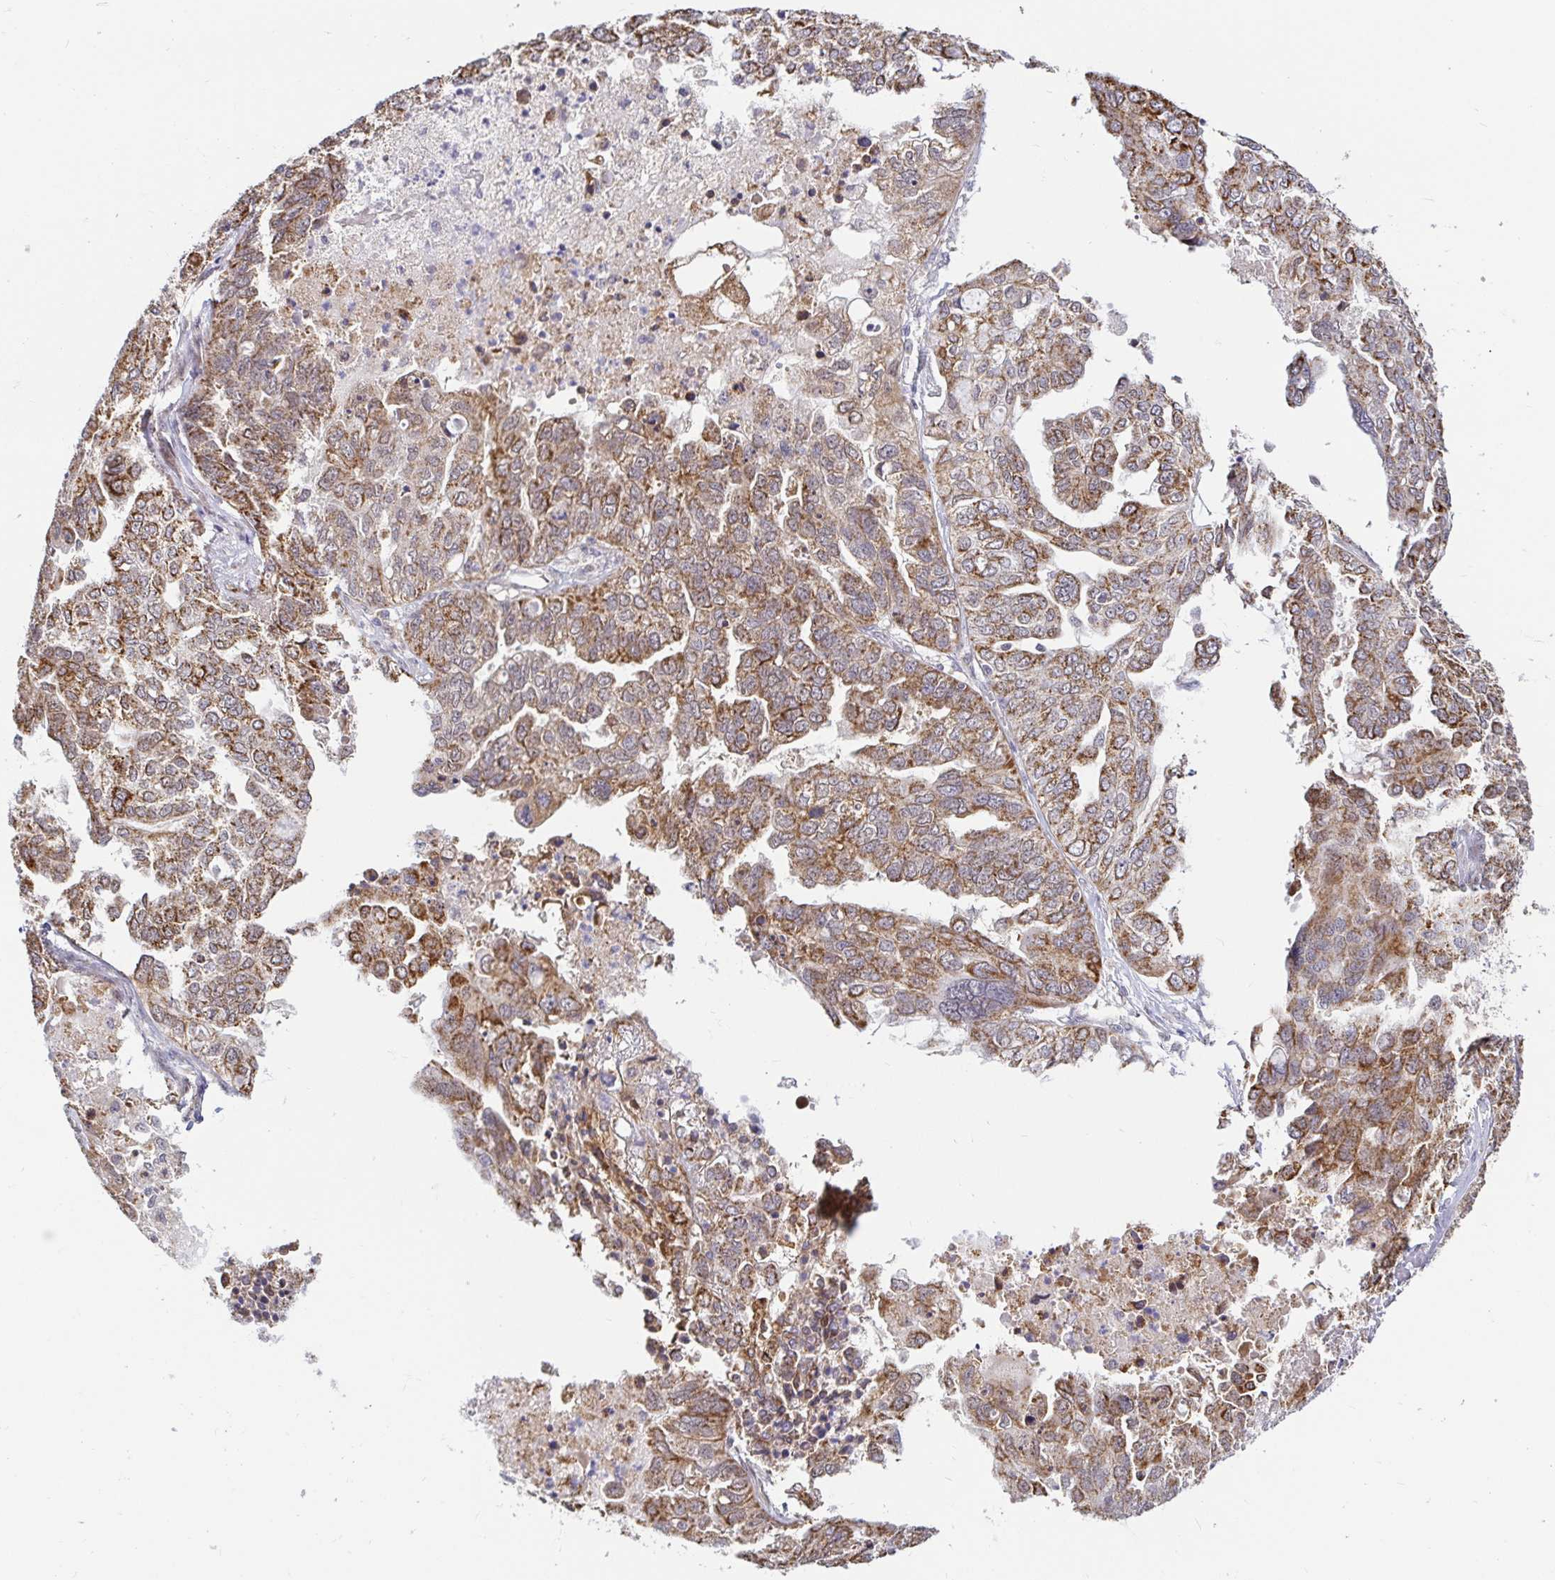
{"staining": {"intensity": "moderate", "quantity": ">75%", "location": "cytoplasmic/membranous"}, "tissue": "ovarian cancer", "cell_type": "Tumor cells", "image_type": "cancer", "snomed": [{"axis": "morphology", "description": "Cystadenocarcinoma, serous, NOS"}, {"axis": "topography", "description": "Ovary"}], "caption": "Immunohistochemical staining of ovarian cancer exhibits moderate cytoplasmic/membranous protein staining in about >75% of tumor cells.", "gene": "TIMM50", "patient": {"sex": "female", "age": 53}}